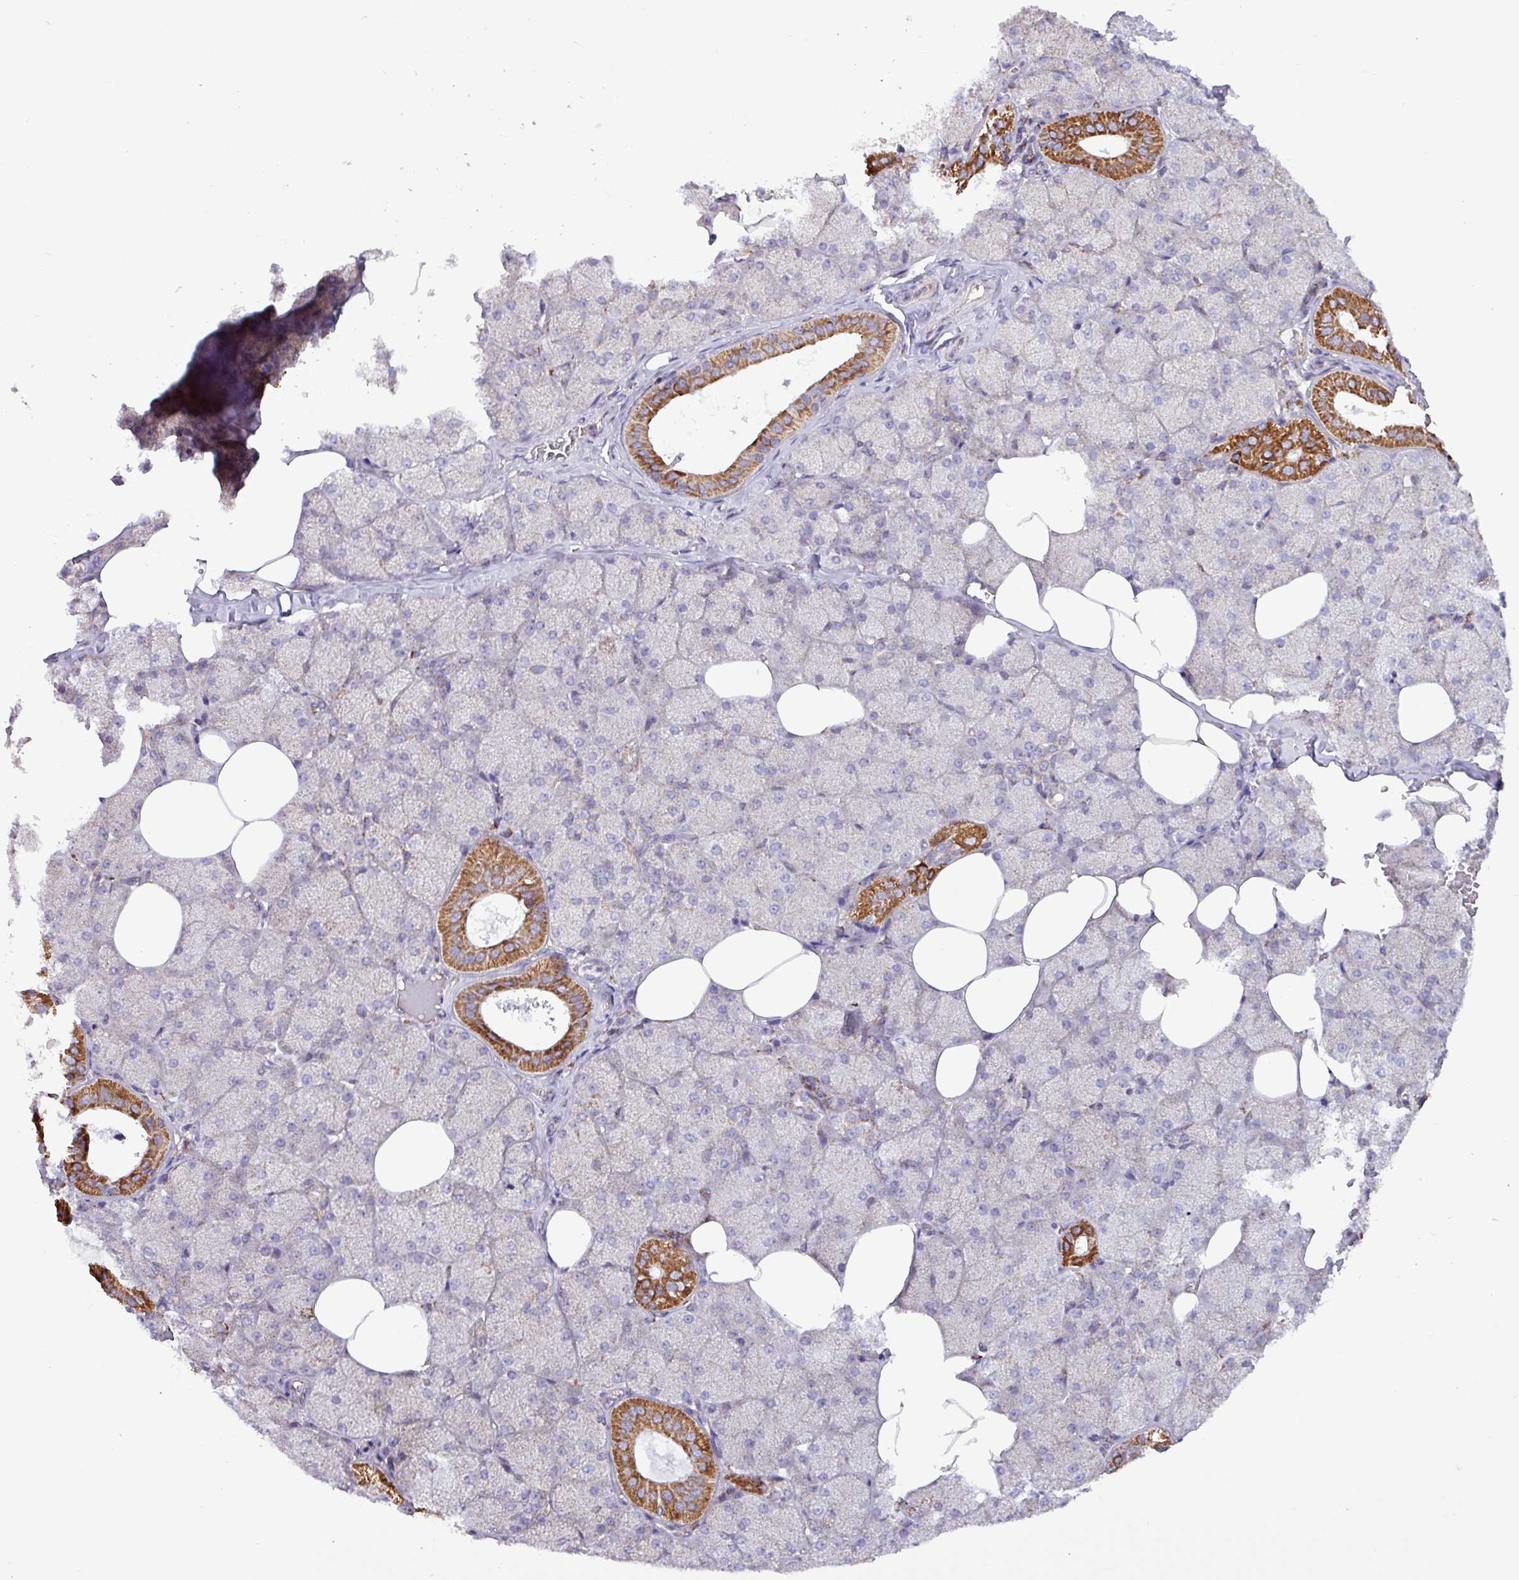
{"staining": {"intensity": "strong", "quantity": "25%-75%", "location": "cytoplasmic/membranous"}, "tissue": "salivary gland", "cell_type": "Glandular cells", "image_type": "normal", "snomed": [{"axis": "morphology", "description": "Normal tissue, NOS"}, {"axis": "topography", "description": "Salivary gland"}, {"axis": "topography", "description": "Peripheral nerve tissue"}], "caption": "DAB (3,3'-diaminobenzidine) immunohistochemical staining of unremarkable salivary gland reveals strong cytoplasmic/membranous protein expression in approximately 25%-75% of glandular cells. The staining was performed using DAB to visualize the protein expression in brown, while the nuclei were stained in blue with hematoxylin (Magnification: 20x).", "gene": "RTL3", "patient": {"sex": "male", "age": 38}}